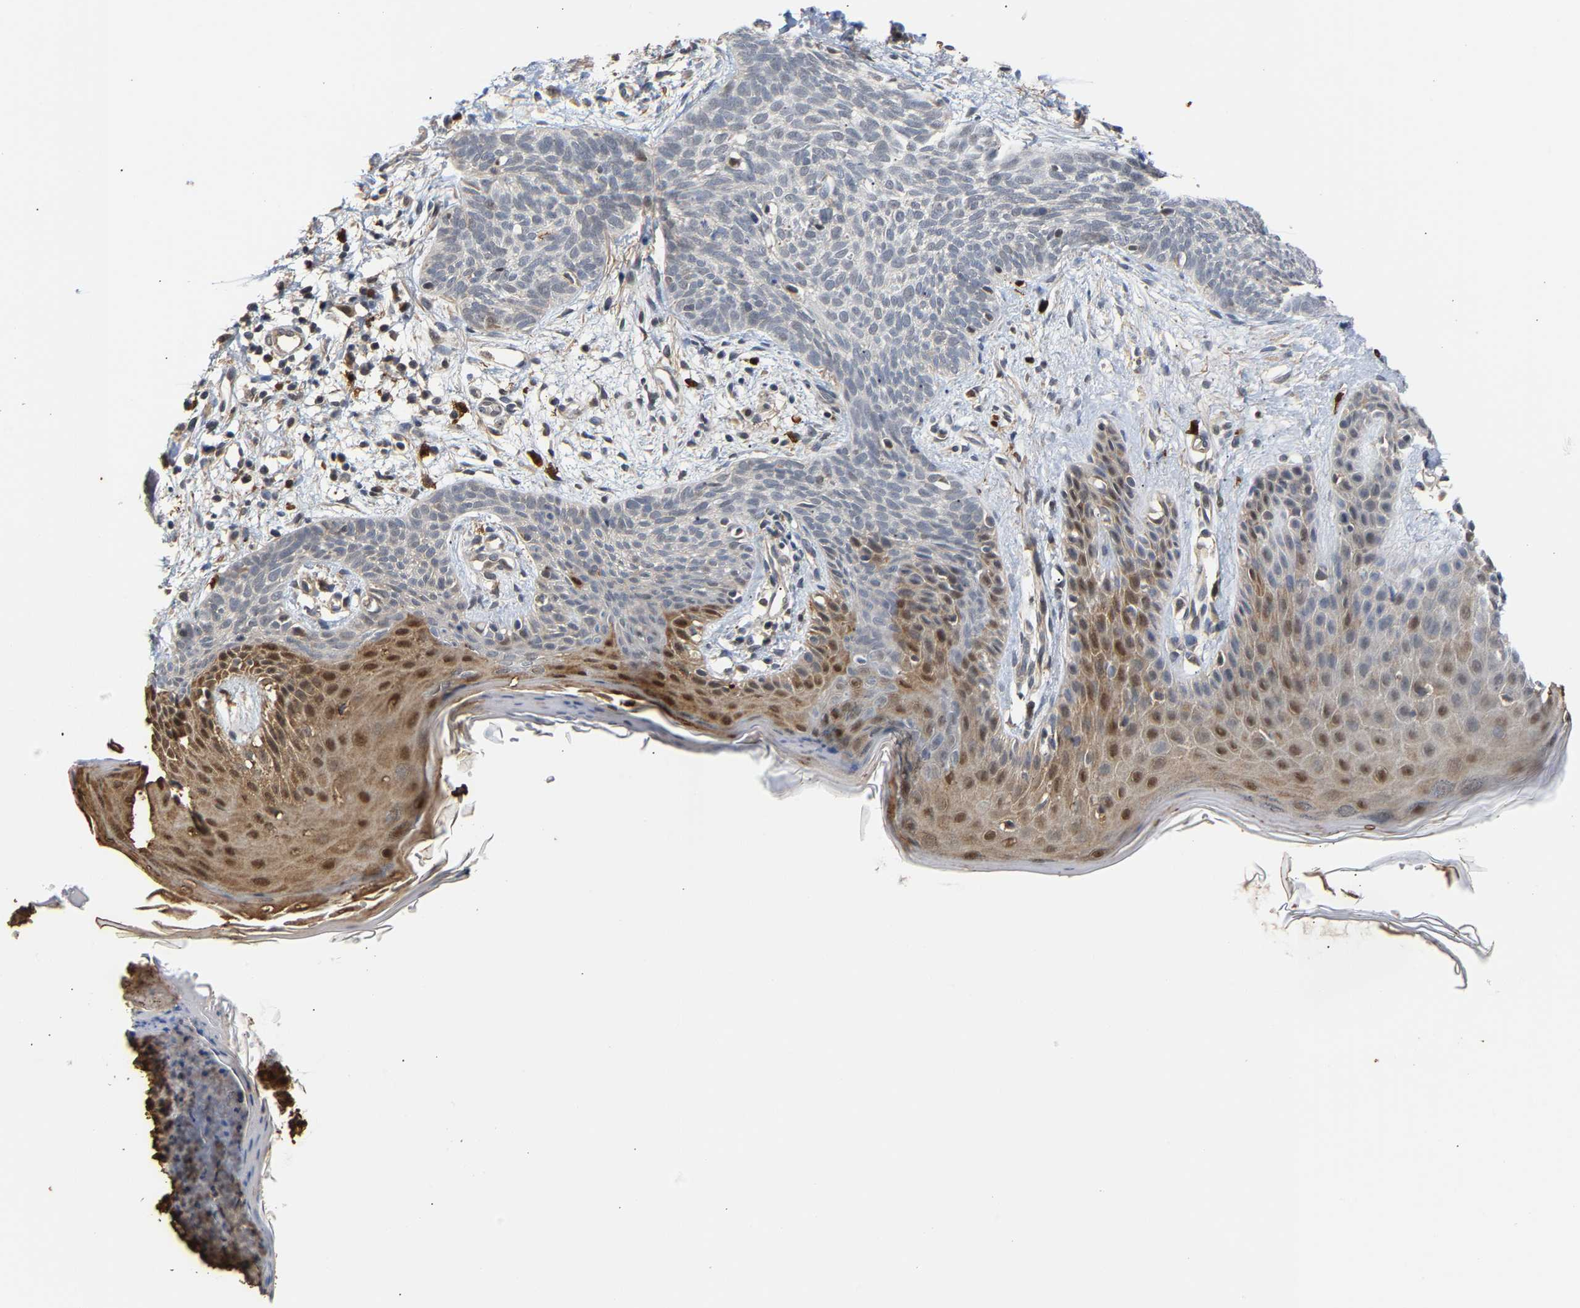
{"staining": {"intensity": "weak", "quantity": "<25%", "location": "nuclear"}, "tissue": "skin cancer", "cell_type": "Tumor cells", "image_type": "cancer", "snomed": [{"axis": "morphology", "description": "Basal cell carcinoma"}, {"axis": "topography", "description": "Skin"}], "caption": "There is no significant expression in tumor cells of skin cancer (basal cell carcinoma). Brightfield microscopy of immunohistochemistry (IHC) stained with DAB (3,3'-diaminobenzidine) (brown) and hematoxylin (blue), captured at high magnification.", "gene": "TDRD7", "patient": {"sex": "female", "age": 59}}